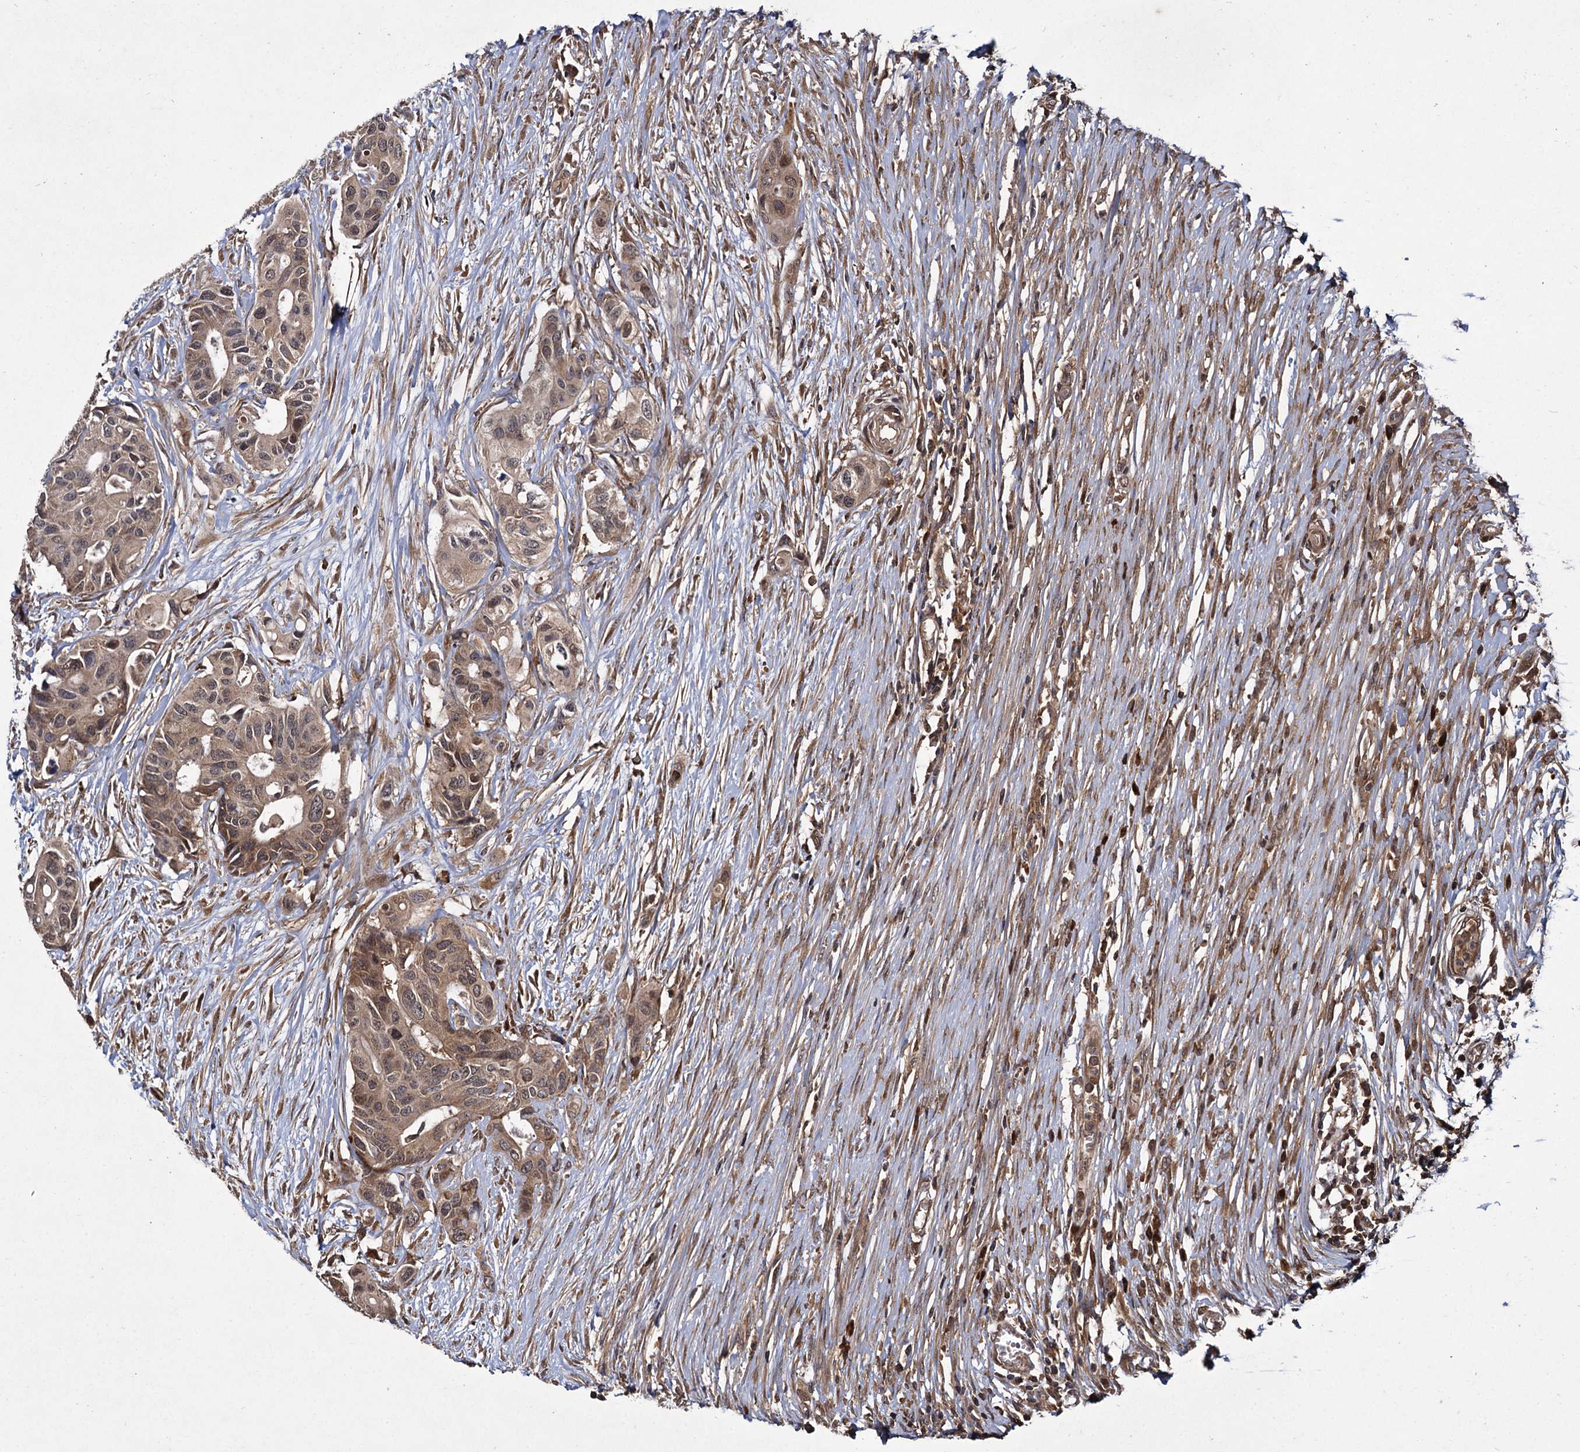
{"staining": {"intensity": "moderate", "quantity": ">75%", "location": "cytoplasmic/membranous"}, "tissue": "colorectal cancer", "cell_type": "Tumor cells", "image_type": "cancer", "snomed": [{"axis": "morphology", "description": "Adenocarcinoma, NOS"}, {"axis": "topography", "description": "Colon"}], "caption": "Approximately >75% of tumor cells in colorectal cancer (adenocarcinoma) show moderate cytoplasmic/membranous protein expression as visualized by brown immunohistochemical staining.", "gene": "INPPL1", "patient": {"sex": "male", "age": 77}}